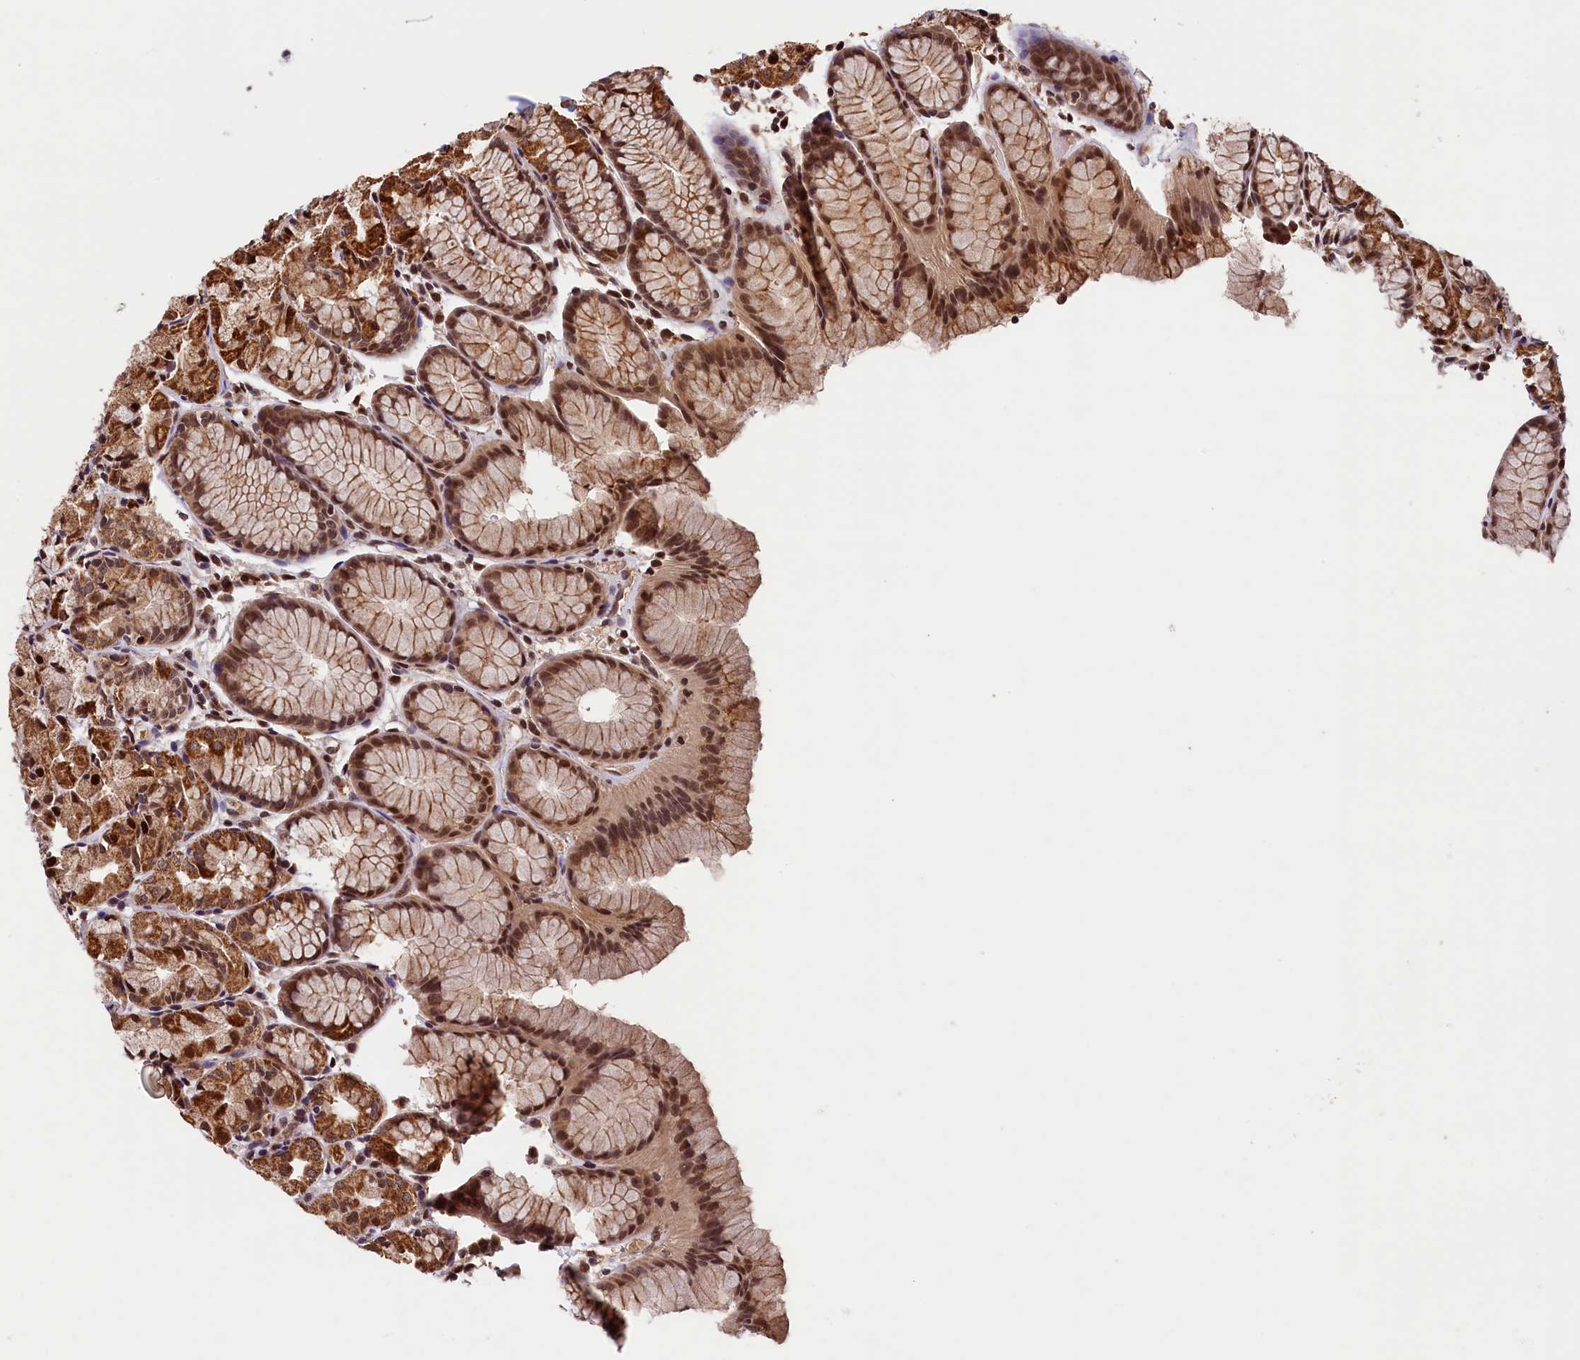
{"staining": {"intensity": "moderate", "quantity": ">75%", "location": "cytoplasmic/membranous,nuclear"}, "tissue": "stomach", "cell_type": "Glandular cells", "image_type": "normal", "snomed": [{"axis": "morphology", "description": "Normal tissue, NOS"}, {"axis": "topography", "description": "Stomach, upper"}], "caption": "Immunohistochemical staining of benign stomach reveals >75% levels of moderate cytoplasmic/membranous,nuclear protein positivity in about >75% of glandular cells.", "gene": "KCNK6", "patient": {"sex": "male", "age": 47}}